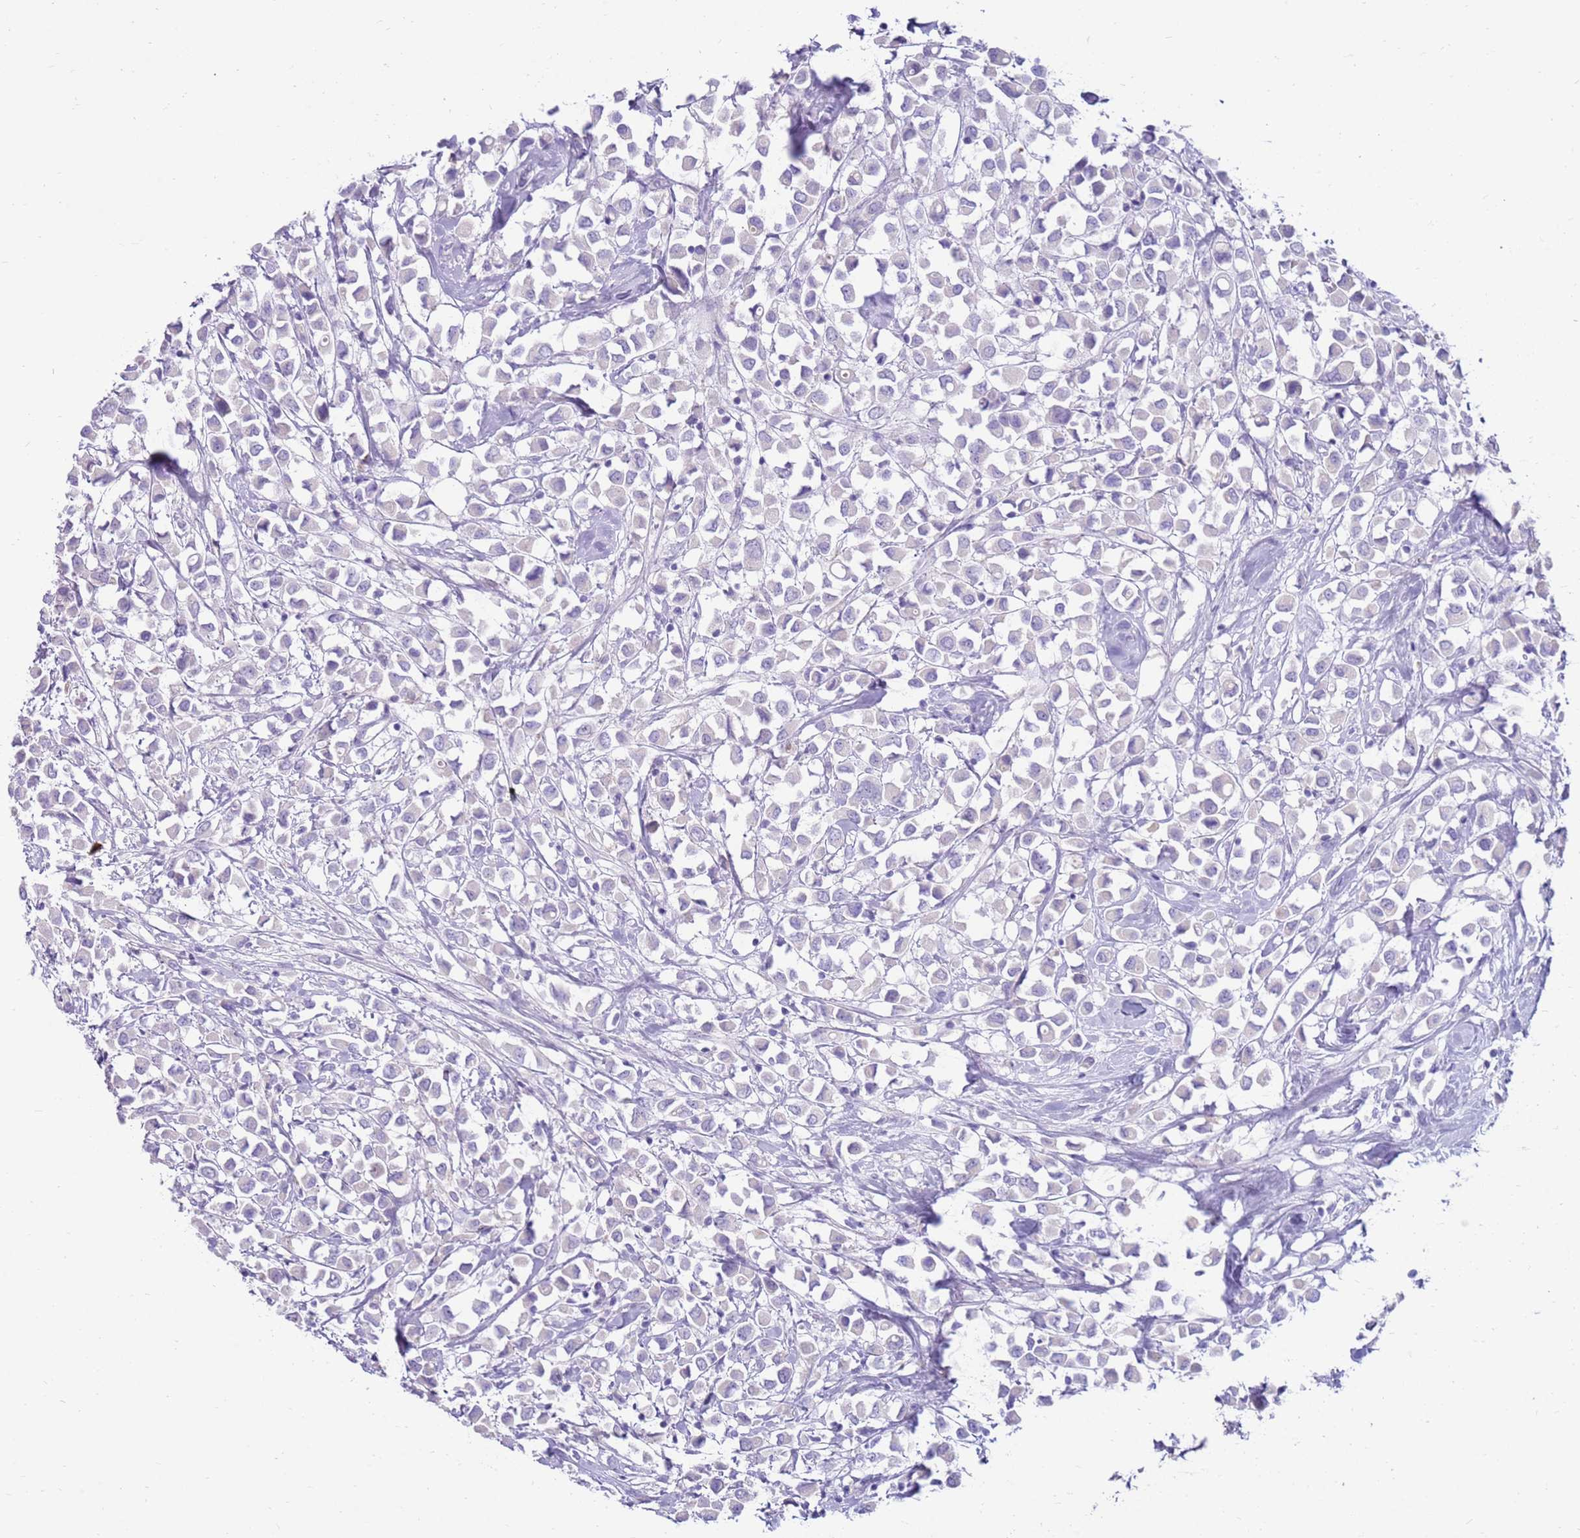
{"staining": {"intensity": "negative", "quantity": "none", "location": "none"}, "tissue": "breast cancer", "cell_type": "Tumor cells", "image_type": "cancer", "snomed": [{"axis": "morphology", "description": "Duct carcinoma"}, {"axis": "topography", "description": "Breast"}], "caption": "This photomicrograph is of breast cancer stained with immunohistochemistry to label a protein in brown with the nuclei are counter-stained blue. There is no expression in tumor cells.", "gene": "EVPLL", "patient": {"sex": "female", "age": 61}}